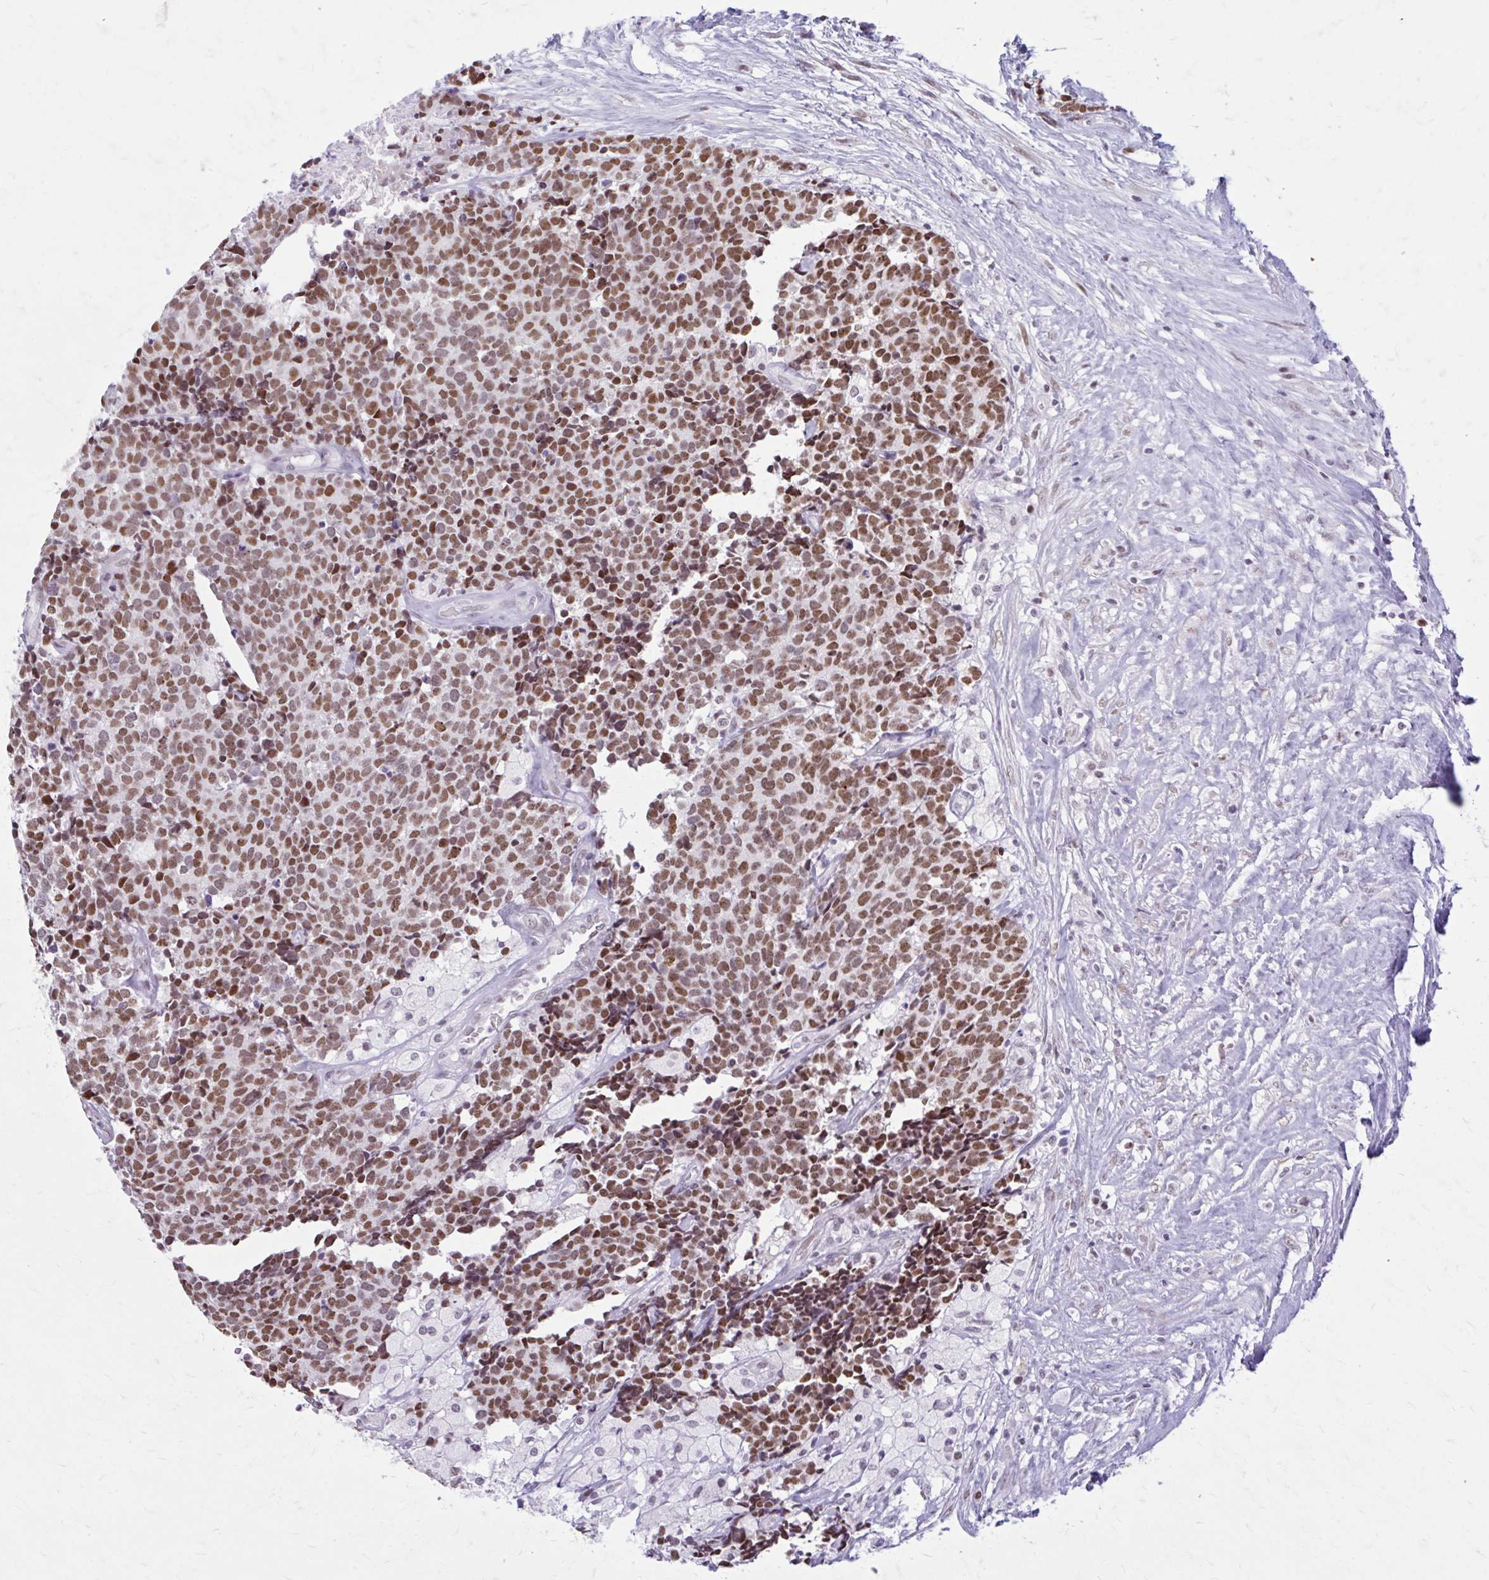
{"staining": {"intensity": "moderate", "quantity": ">75%", "location": "nuclear"}, "tissue": "carcinoid", "cell_type": "Tumor cells", "image_type": "cancer", "snomed": [{"axis": "morphology", "description": "Carcinoid, malignant, NOS"}, {"axis": "topography", "description": "Skin"}], "caption": "Immunohistochemistry (DAB) staining of human malignant carcinoid reveals moderate nuclear protein staining in about >75% of tumor cells. Nuclei are stained in blue.", "gene": "PABIR1", "patient": {"sex": "female", "age": 79}}